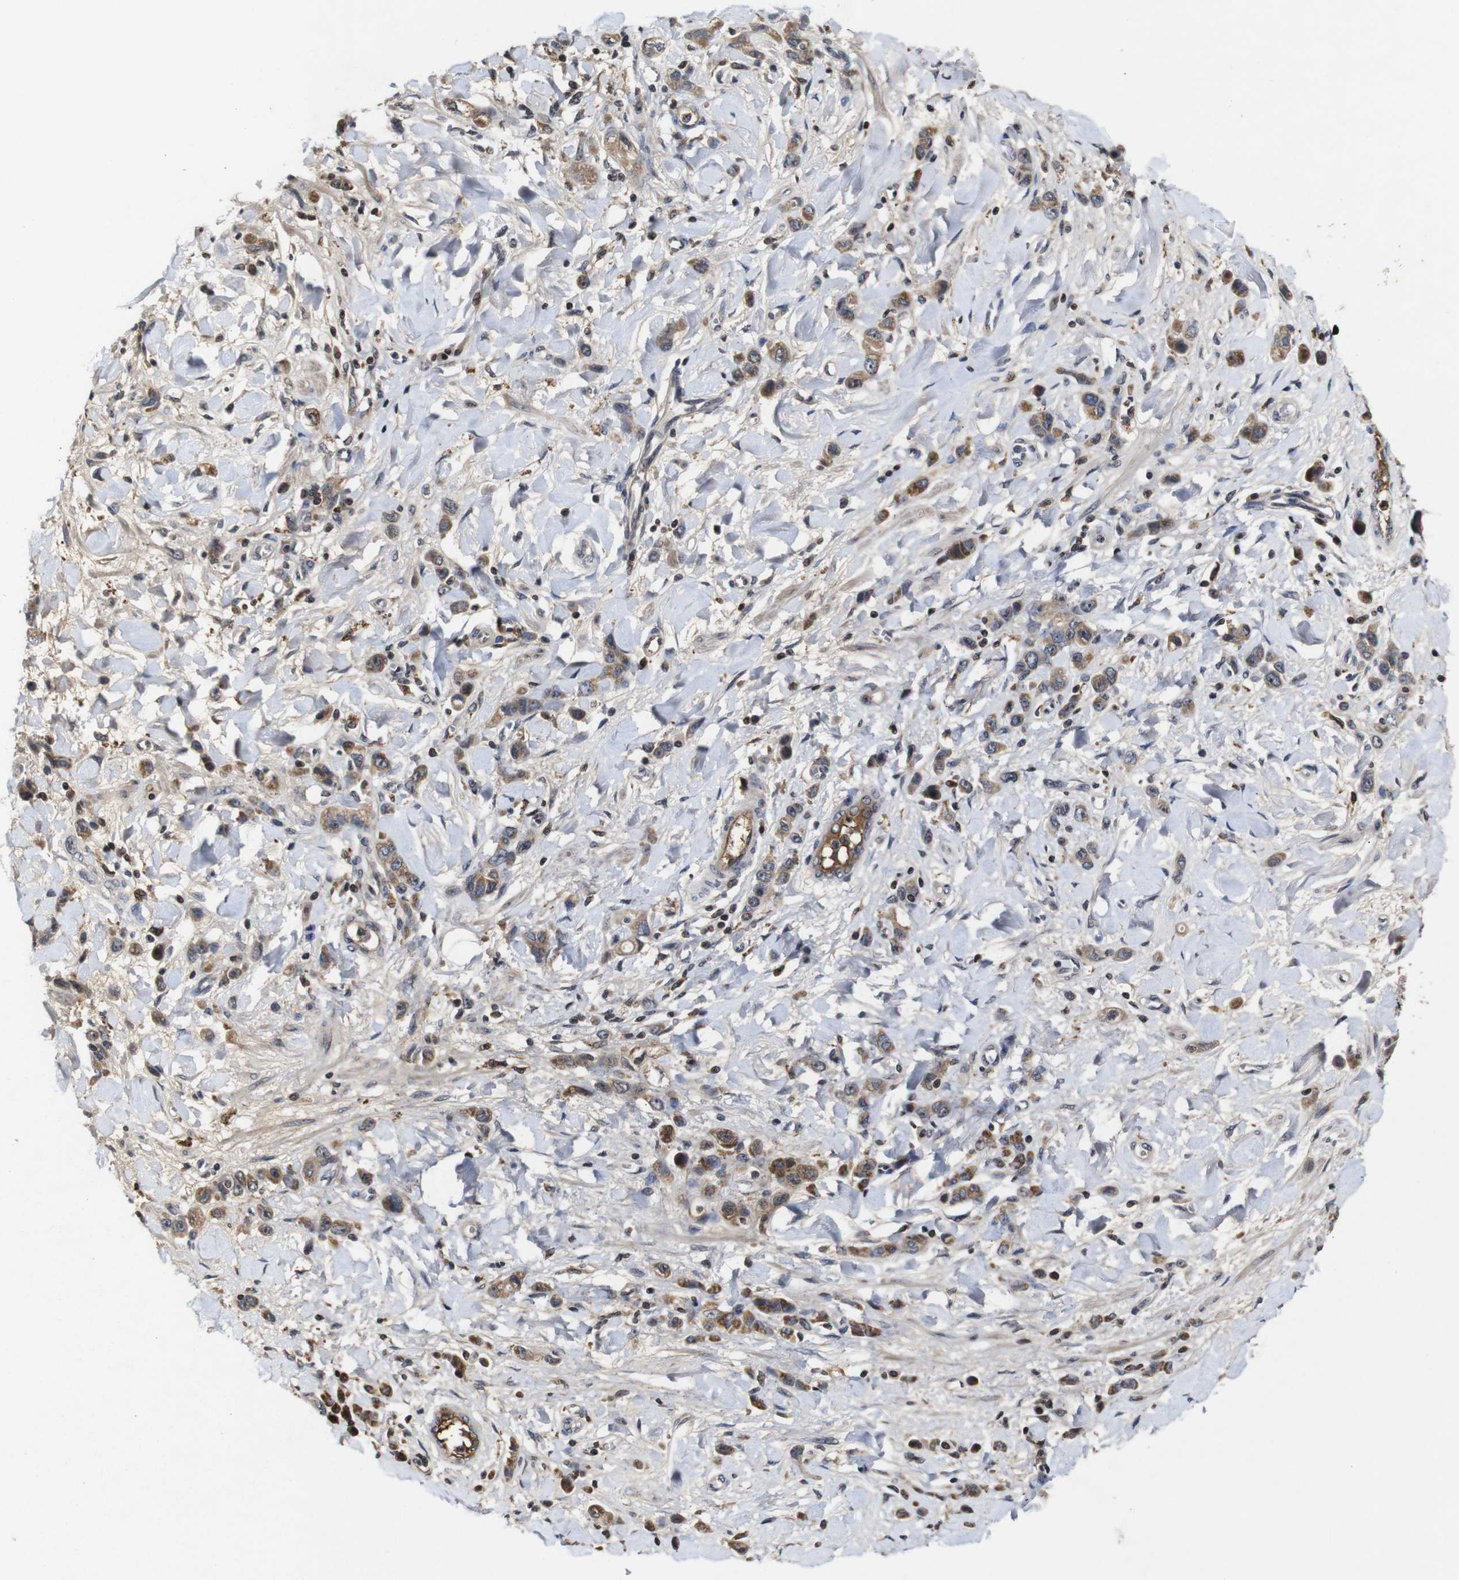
{"staining": {"intensity": "moderate", "quantity": ">75%", "location": "cytoplasmic/membranous"}, "tissue": "stomach cancer", "cell_type": "Tumor cells", "image_type": "cancer", "snomed": [{"axis": "morphology", "description": "Normal tissue, NOS"}, {"axis": "morphology", "description": "Adenocarcinoma, NOS"}, {"axis": "topography", "description": "Stomach"}], "caption": "A photomicrograph showing moderate cytoplasmic/membranous expression in approximately >75% of tumor cells in stomach cancer (adenocarcinoma), as visualized by brown immunohistochemical staining.", "gene": "MYC", "patient": {"sex": "male", "age": 82}}